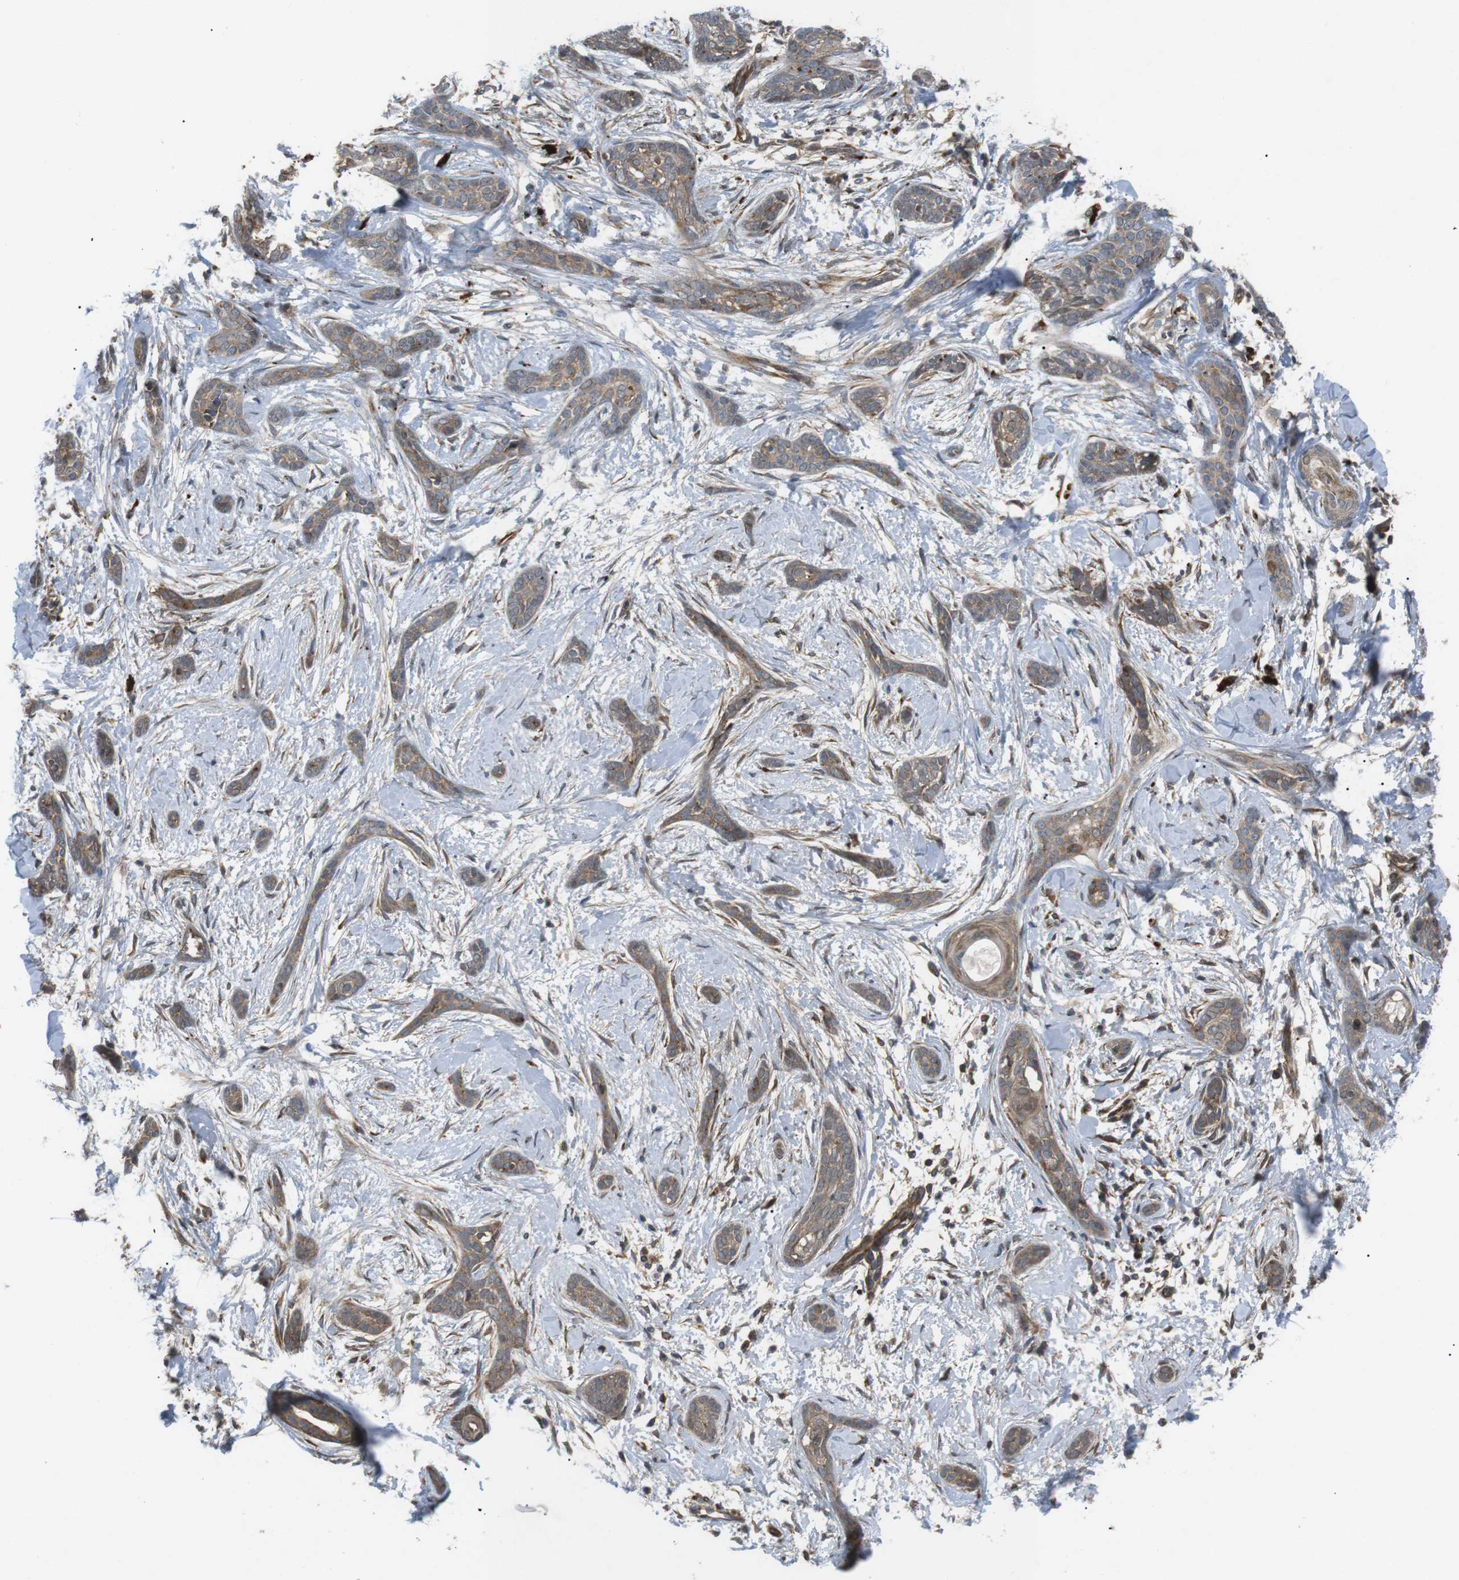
{"staining": {"intensity": "moderate", "quantity": ">75%", "location": "cytoplasmic/membranous"}, "tissue": "skin cancer", "cell_type": "Tumor cells", "image_type": "cancer", "snomed": [{"axis": "morphology", "description": "Basal cell carcinoma"}, {"axis": "morphology", "description": "Adnexal tumor, benign"}, {"axis": "topography", "description": "Skin"}], "caption": "Moderate cytoplasmic/membranous expression is present in about >75% of tumor cells in skin cancer. The protein is shown in brown color, while the nuclei are stained blue.", "gene": "KANK2", "patient": {"sex": "female", "age": 42}}